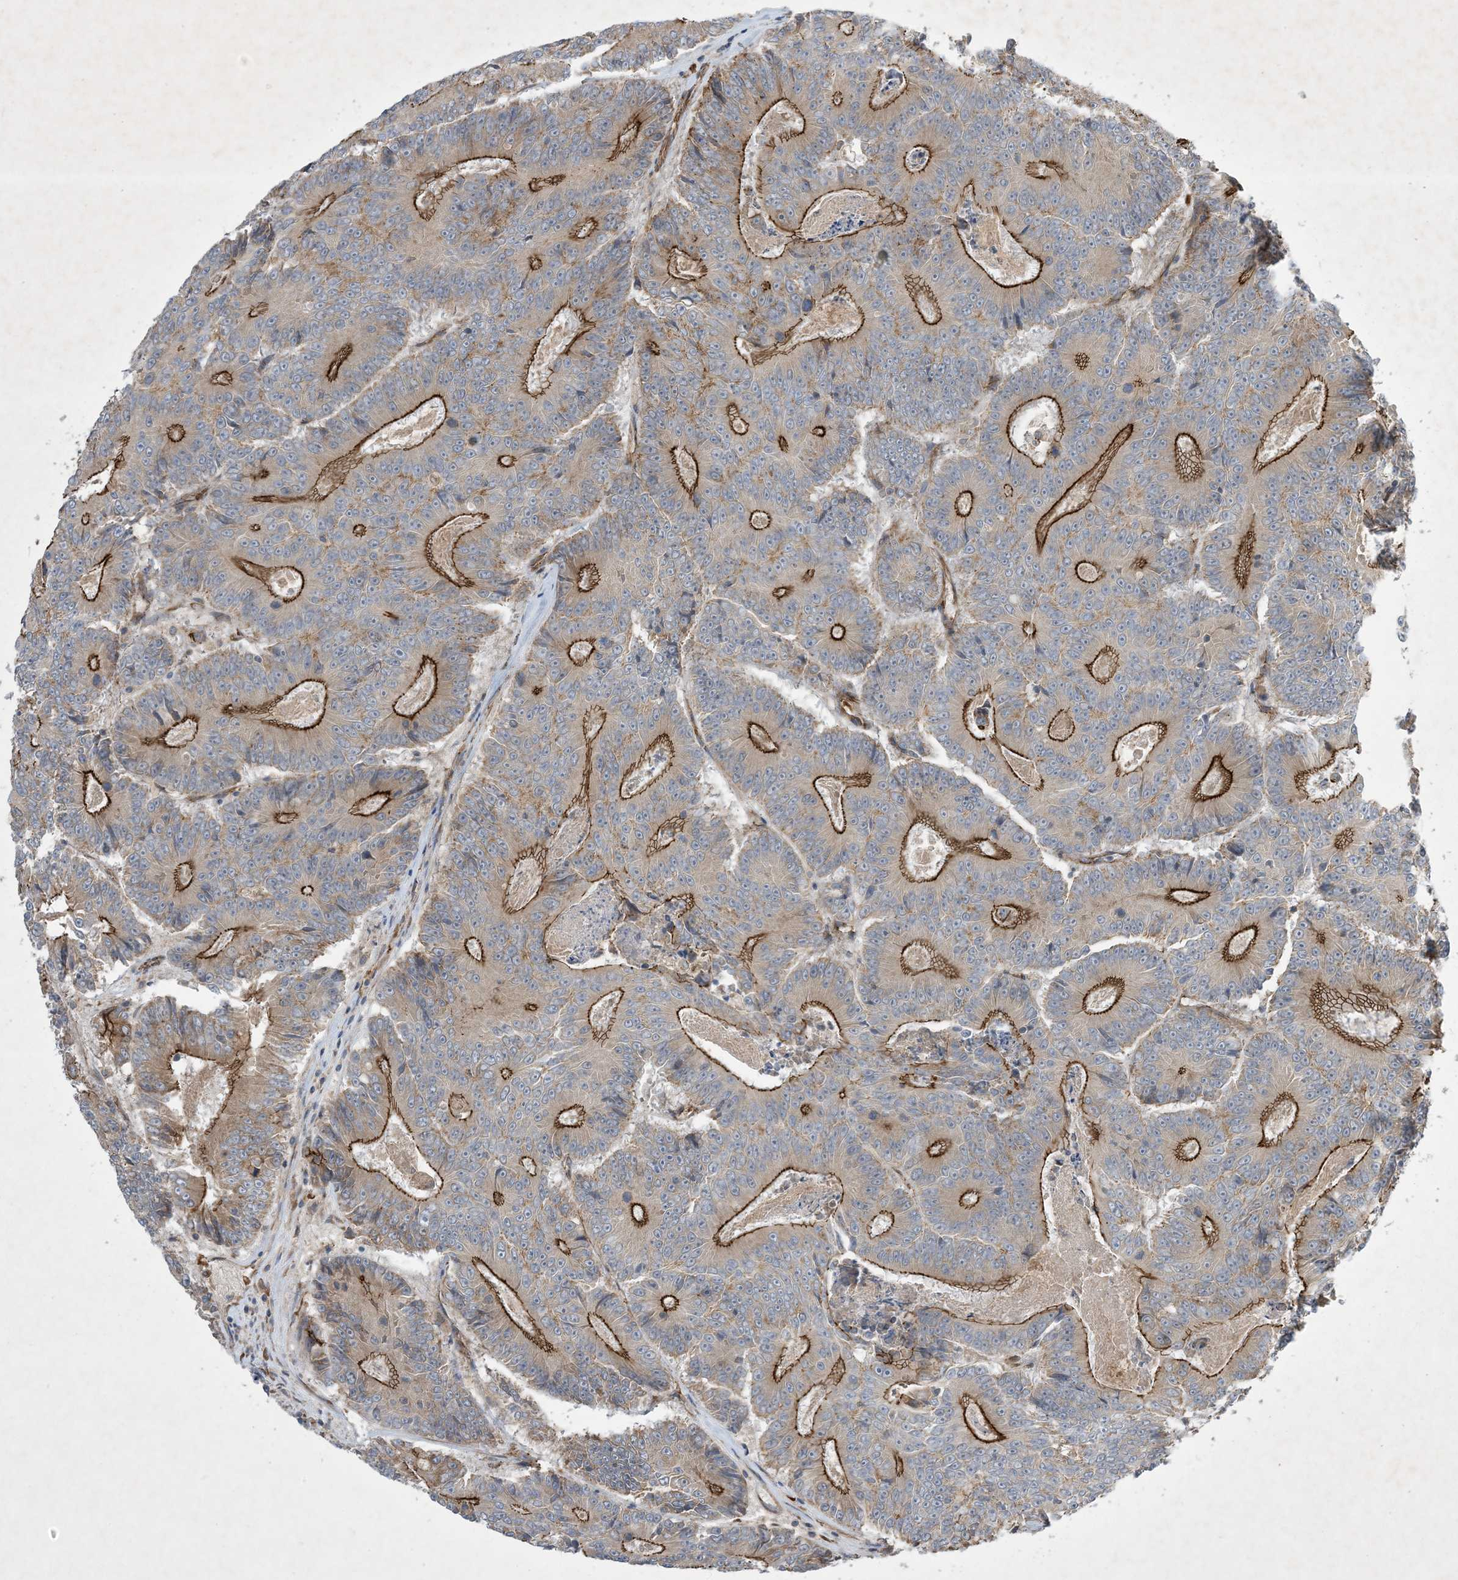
{"staining": {"intensity": "strong", "quantity": "25%-75%", "location": "cytoplasmic/membranous"}, "tissue": "colorectal cancer", "cell_type": "Tumor cells", "image_type": "cancer", "snomed": [{"axis": "morphology", "description": "Adenocarcinoma, NOS"}, {"axis": "topography", "description": "Colon"}], "caption": "Adenocarcinoma (colorectal) stained with immunohistochemistry (IHC) shows strong cytoplasmic/membranous positivity in about 25%-75% of tumor cells.", "gene": "OTOP1", "patient": {"sex": "male", "age": 83}}